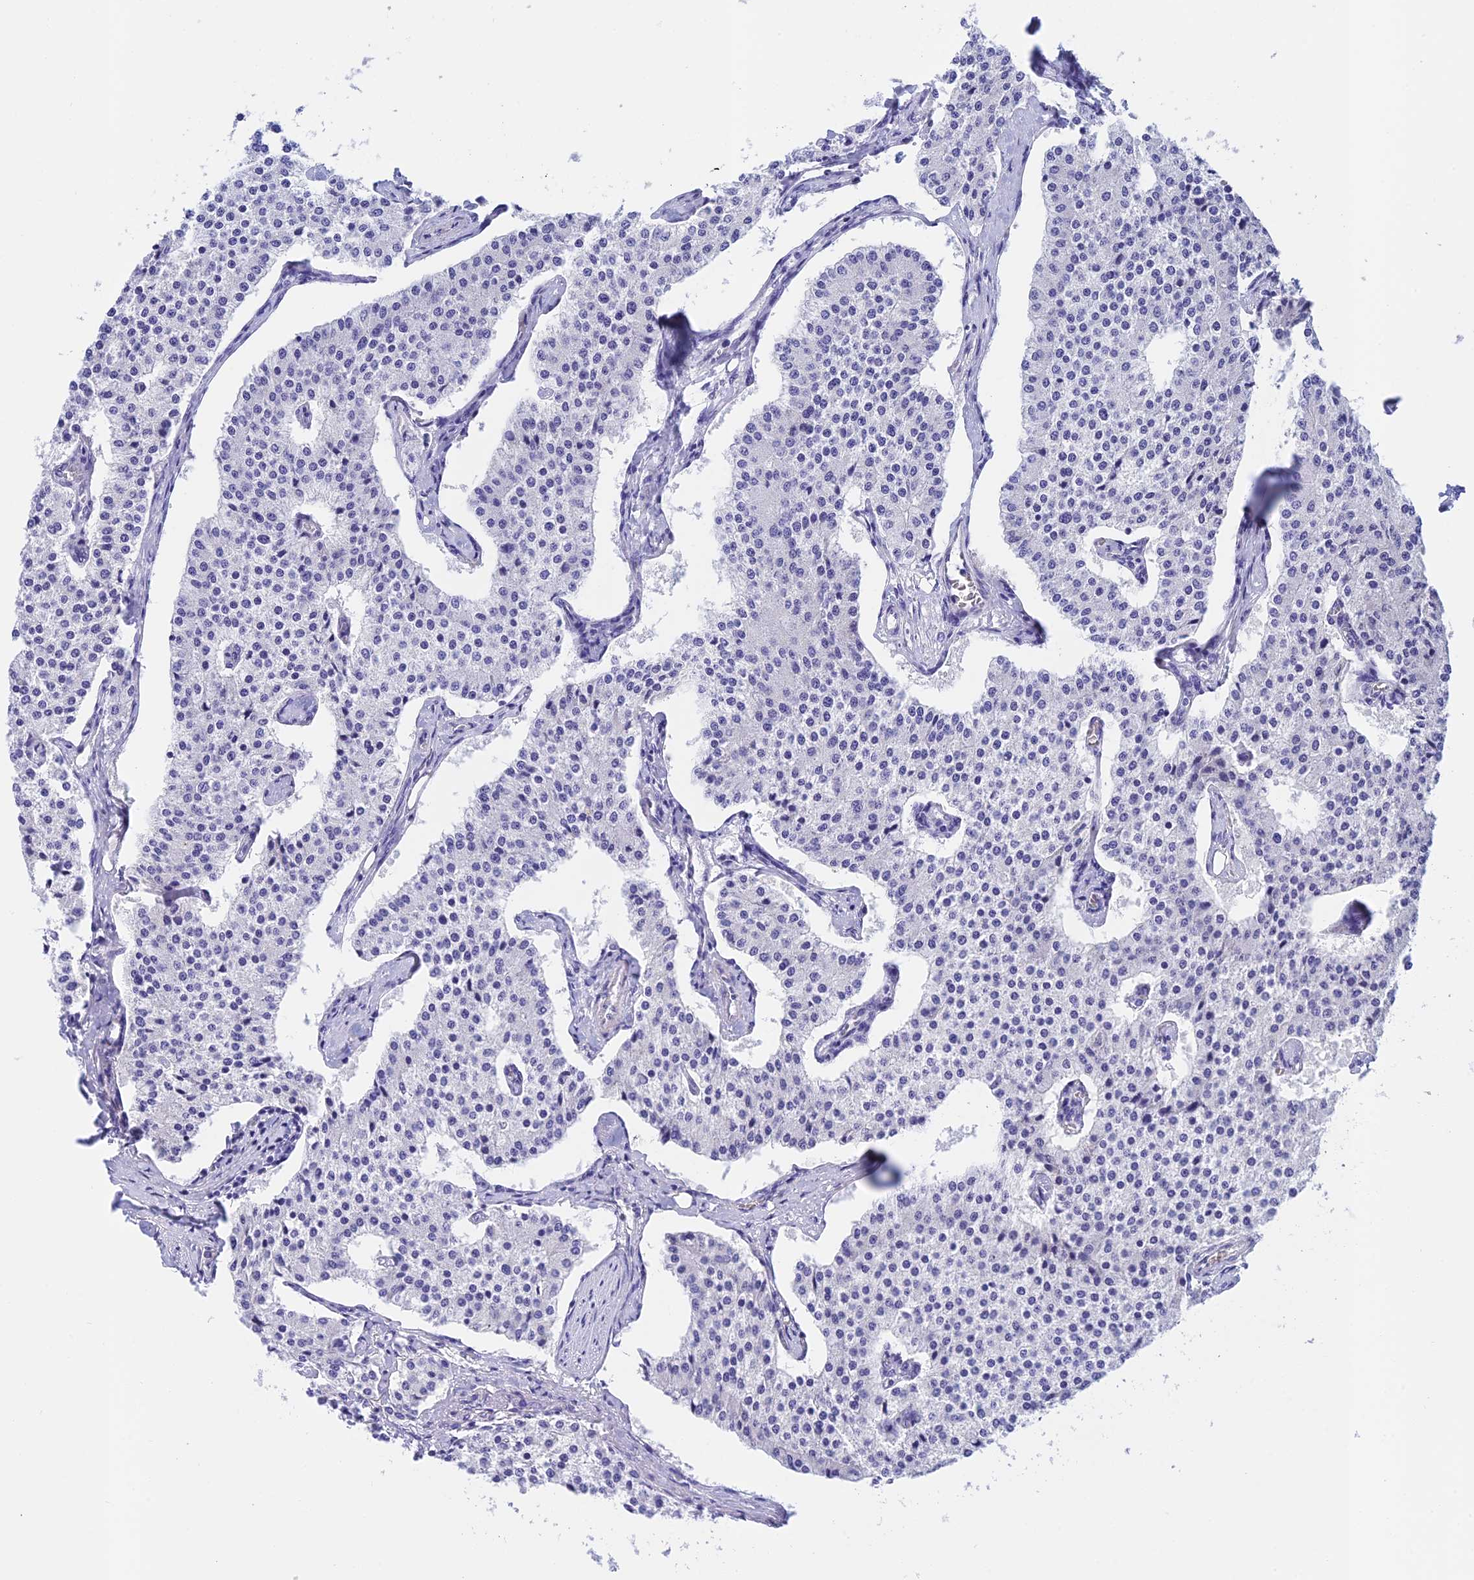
{"staining": {"intensity": "negative", "quantity": "none", "location": "none"}, "tissue": "carcinoid", "cell_type": "Tumor cells", "image_type": "cancer", "snomed": [{"axis": "morphology", "description": "Carcinoid, malignant, NOS"}, {"axis": "topography", "description": "Colon"}], "caption": "Protein analysis of carcinoid displays no significant expression in tumor cells.", "gene": "C17orf67", "patient": {"sex": "female", "age": 52}}